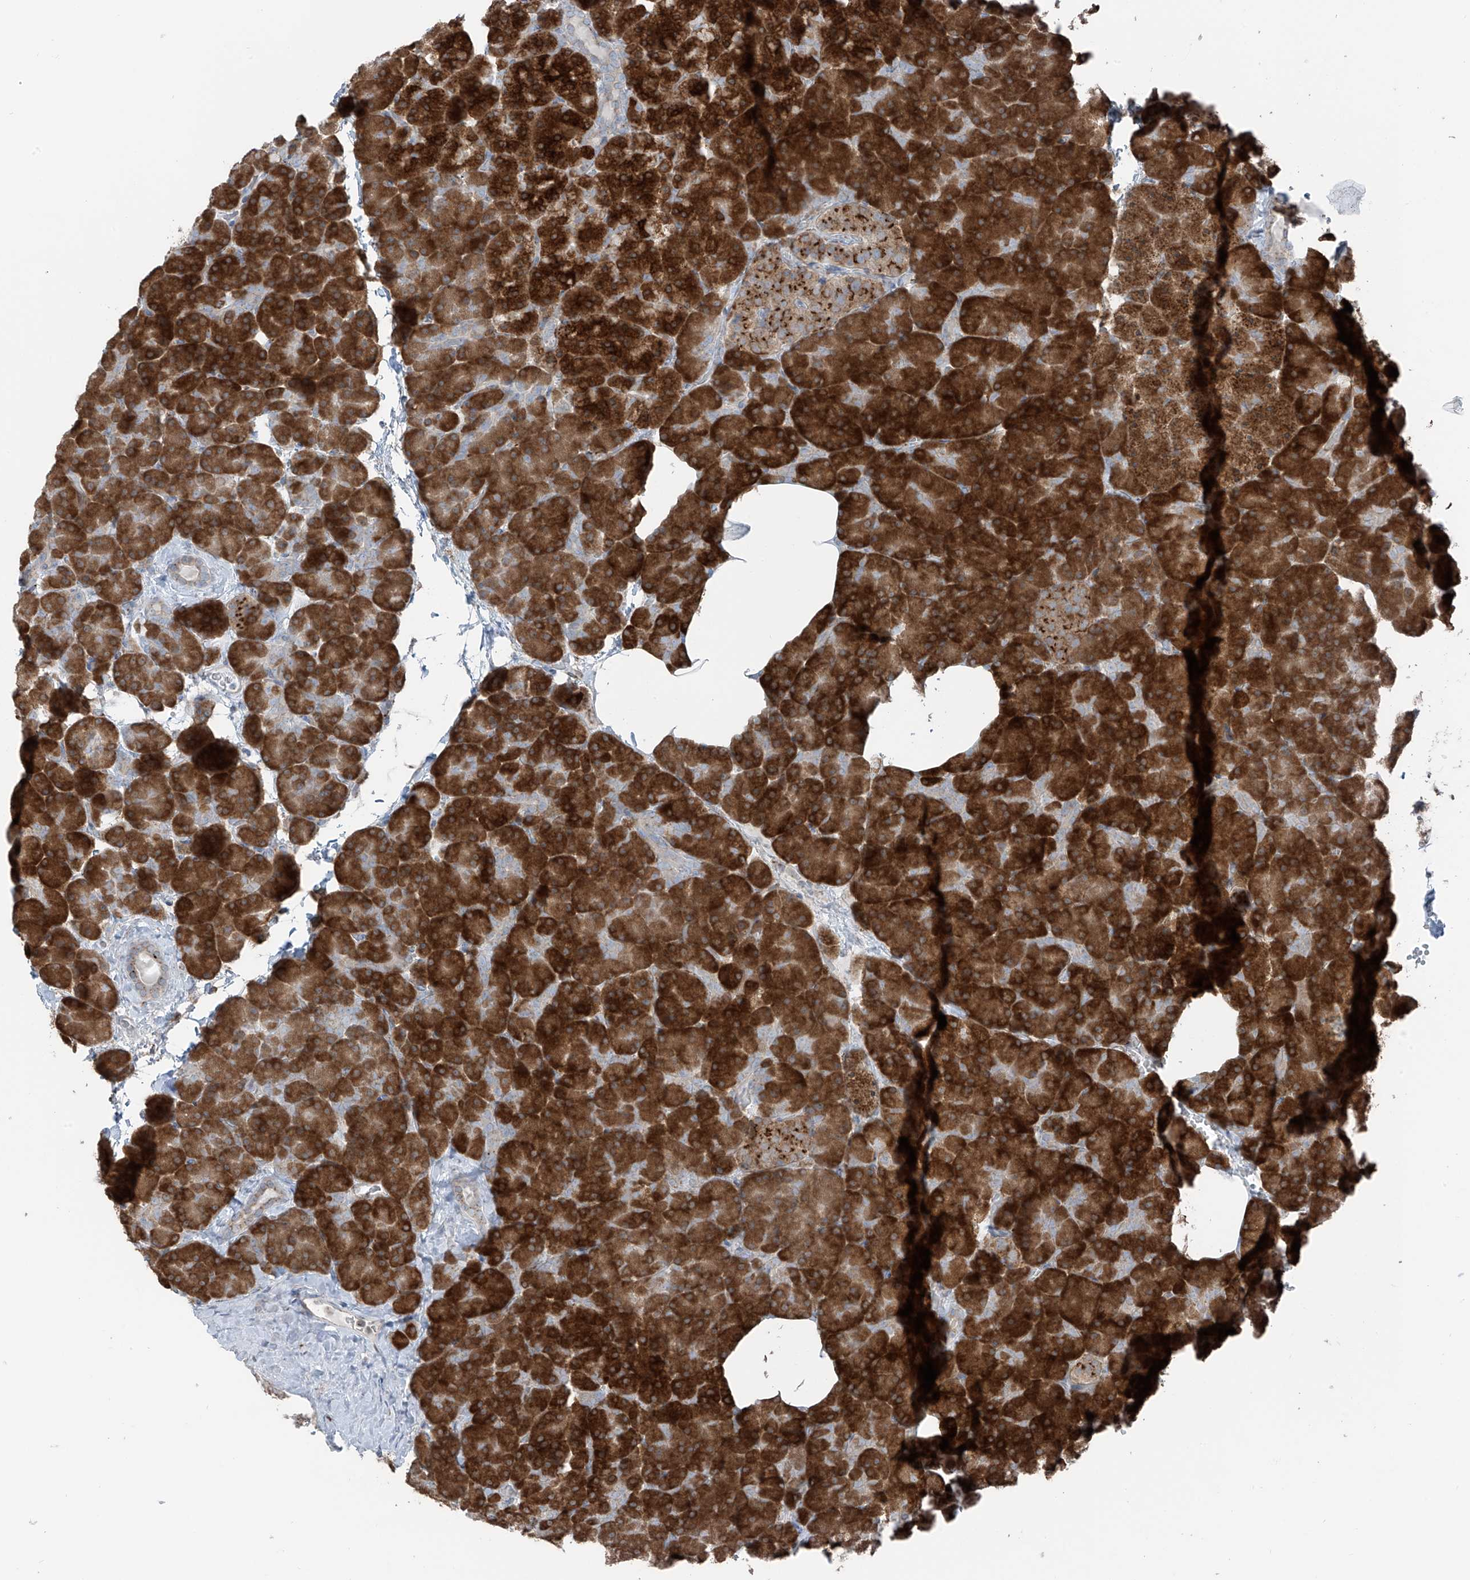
{"staining": {"intensity": "strong", "quantity": ">75%", "location": "cytoplasmic/membranous"}, "tissue": "pancreas", "cell_type": "Exocrine glandular cells", "image_type": "normal", "snomed": [{"axis": "morphology", "description": "Normal tissue, NOS"}, {"axis": "morphology", "description": "Carcinoid, malignant, NOS"}, {"axis": "topography", "description": "Pancreas"}], "caption": "Exocrine glandular cells demonstrate strong cytoplasmic/membranous staining in approximately >75% of cells in benign pancreas.", "gene": "ERLEC1", "patient": {"sex": "female", "age": 35}}